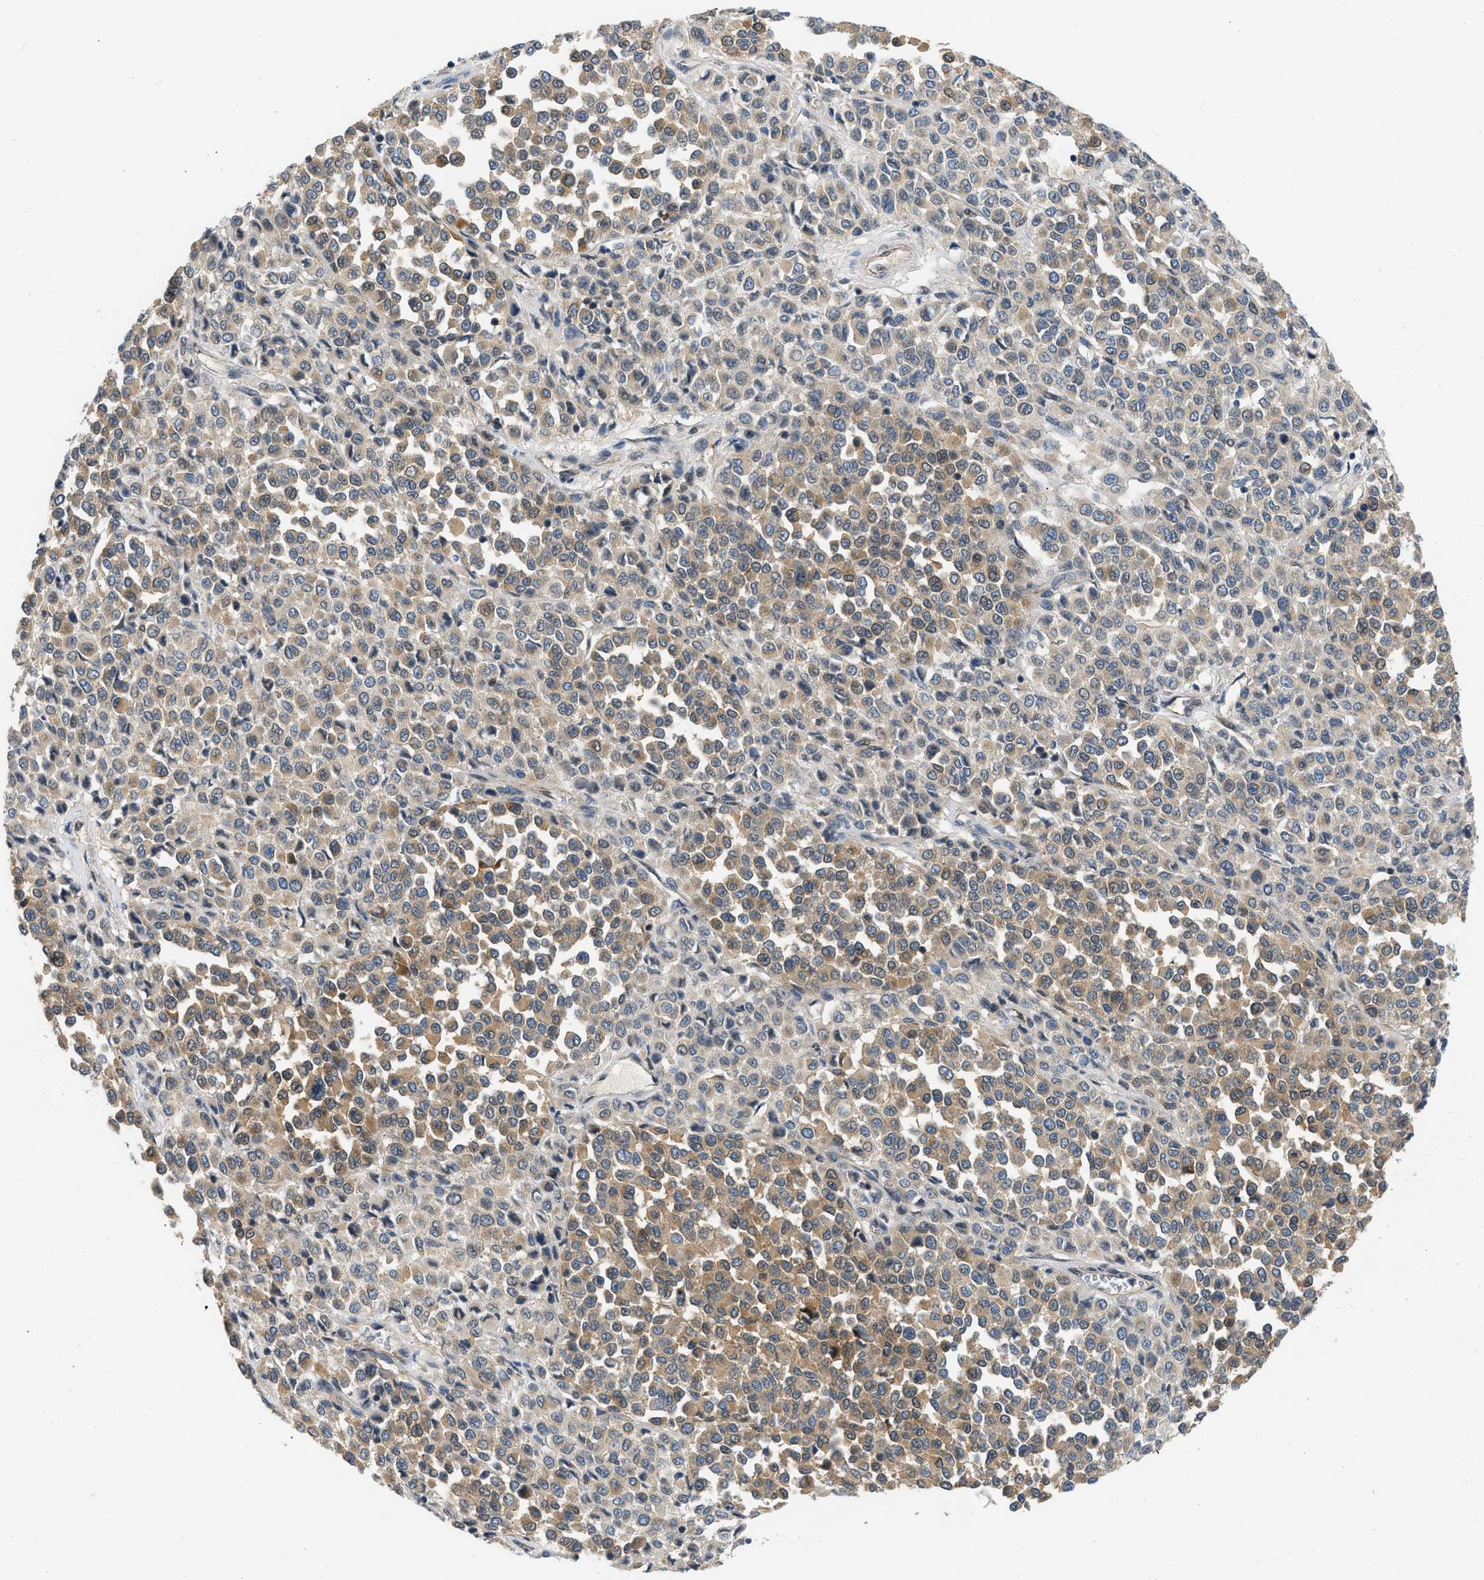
{"staining": {"intensity": "moderate", "quantity": "25%-75%", "location": "cytoplasmic/membranous"}, "tissue": "melanoma", "cell_type": "Tumor cells", "image_type": "cancer", "snomed": [{"axis": "morphology", "description": "Malignant melanoma, Metastatic site"}, {"axis": "topography", "description": "Pancreas"}], "caption": "Malignant melanoma (metastatic site) stained with DAB (3,3'-diaminobenzidine) immunohistochemistry (IHC) demonstrates medium levels of moderate cytoplasmic/membranous staining in approximately 25%-75% of tumor cells.", "gene": "OLIG3", "patient": {"sex": "female", "age": 30}}